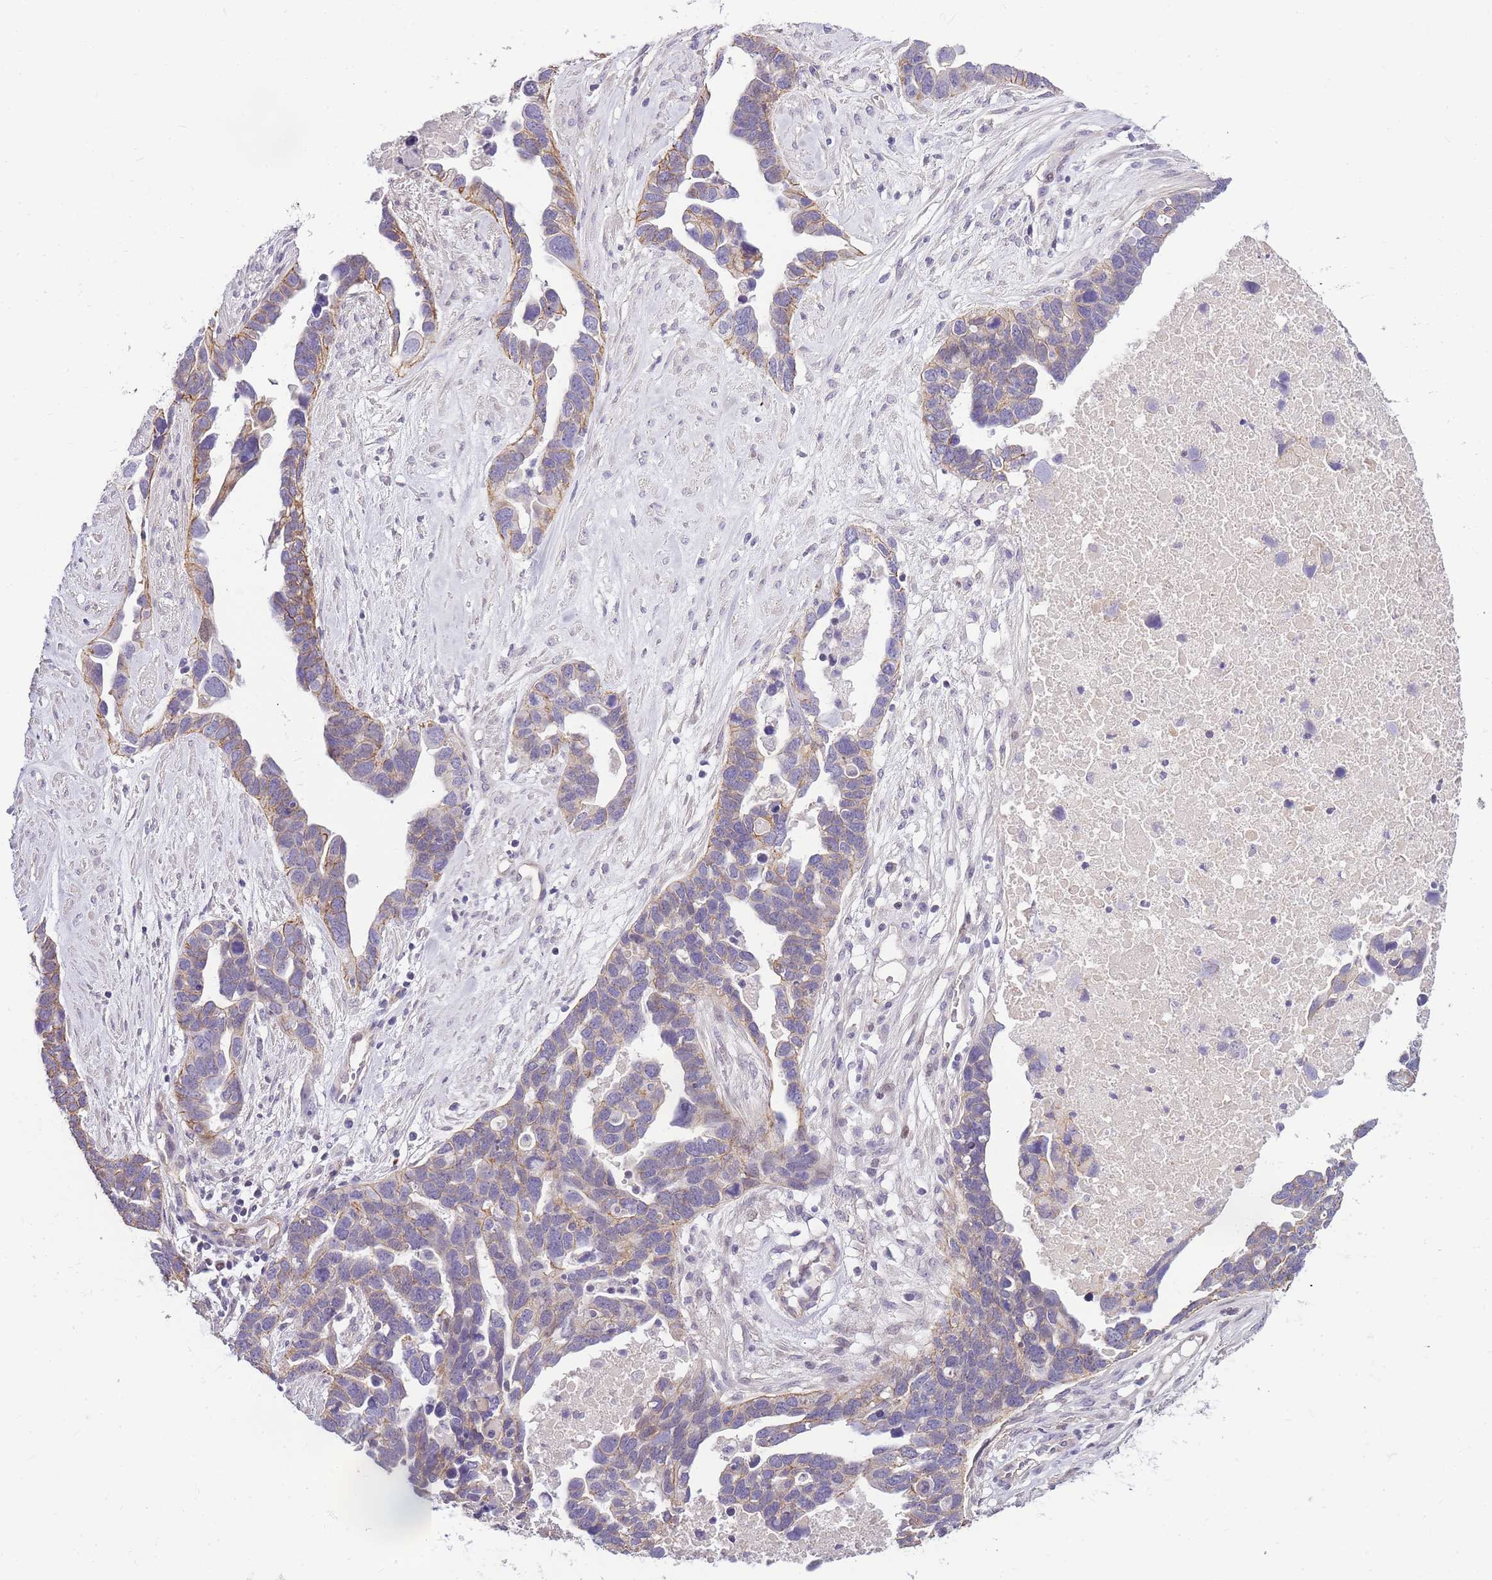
{"staining": {"intensity": "negative", "quantity": "none", "location": "none"}, "tissue": "ovarian cancer", "cell_type": "Tumor cells", "image_type": "cancer", "snomed": [{"axis": "morphology", "description": "Cystadenocarcinoma, serous, NOS"}, {"axis": "topography", "description": "Ovary"}], "caption": "Photomicrograph shows no significant protein positivity in tumor cells of ovarian cancer (serous cystadenocarcinoma).", "gene": "CLBA1", "patient": {"sex": "female", "age": 54}}